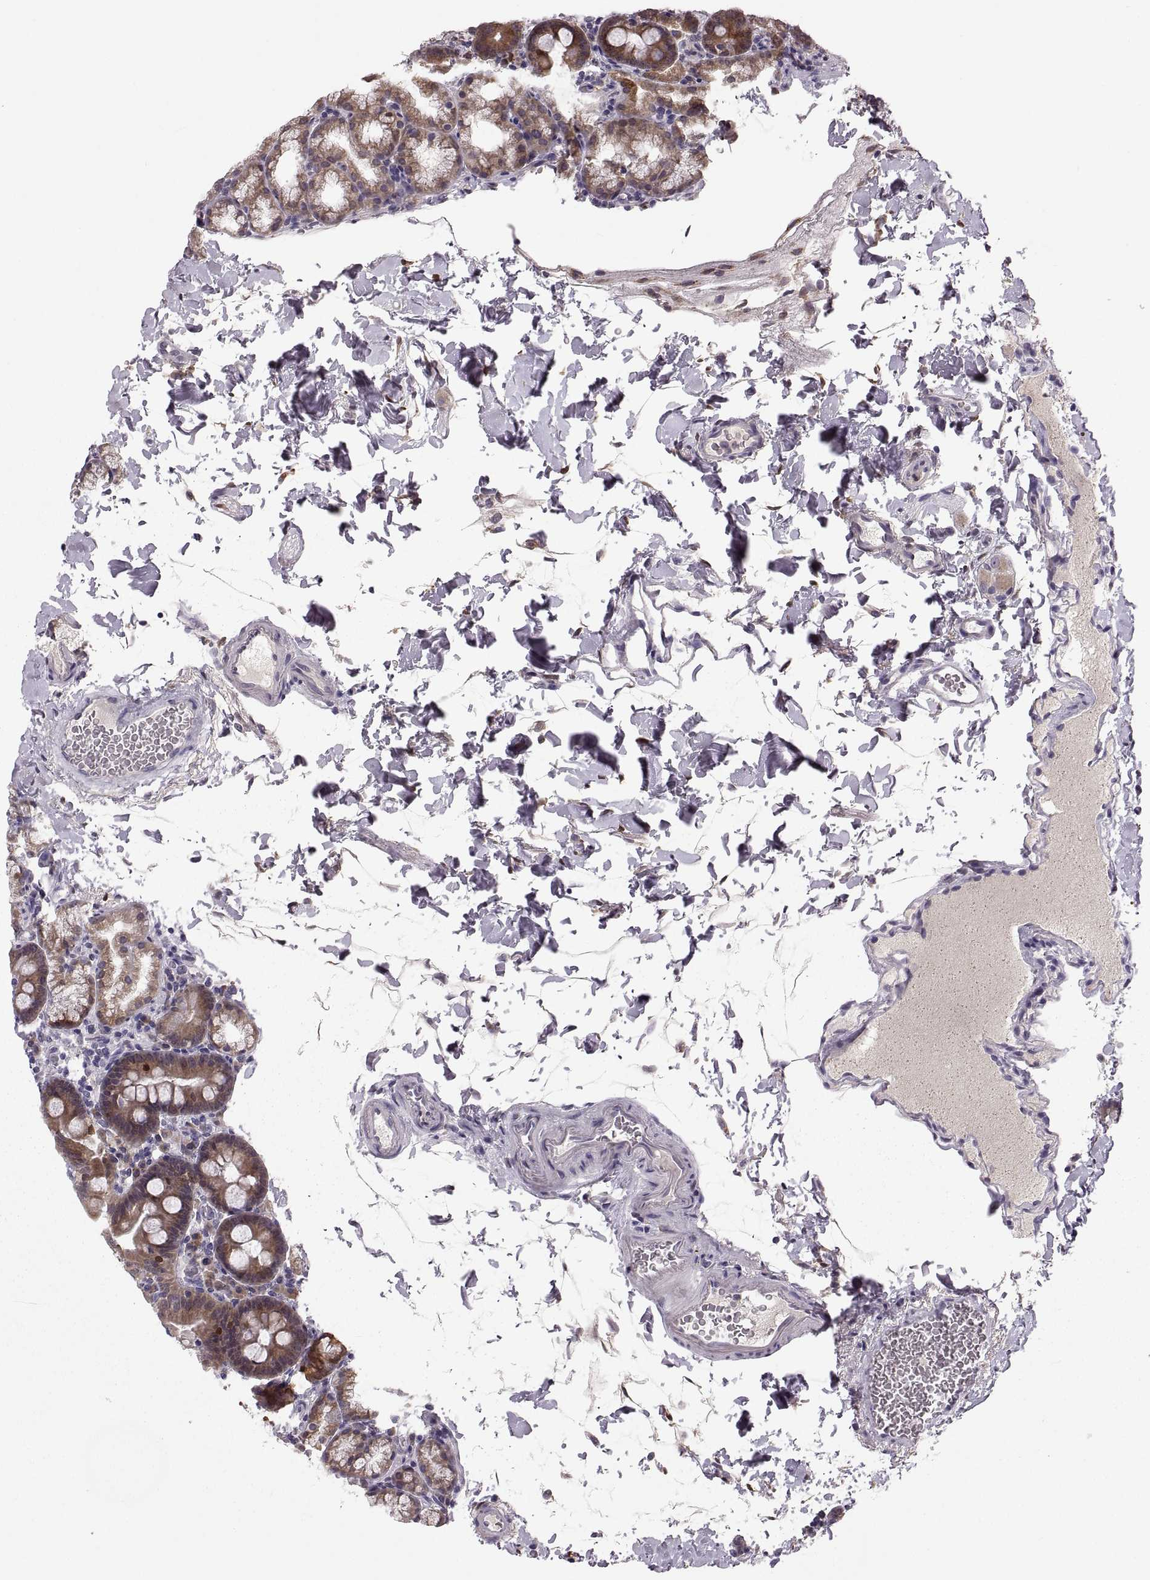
{"staining": {"intensity": "moderate", "quantity": "25%-75%", "location": "cytoplasmic/membranous"}, "tissue": "duodenum", "cell_type": "Glandular cells", "image_type": "normal", "snomed": [{"axis": "morphology", "description": "Normal tissue, NOS"}, {"axis": "topography", "description": "Duodenum"}], "caption": "An image of human duodenum stained for a protein shows moderate cytoplasmic/membranous brown staining in glandular cells.", "gene": "ADH6", "patient": {"sex": "male", "age": 59}}